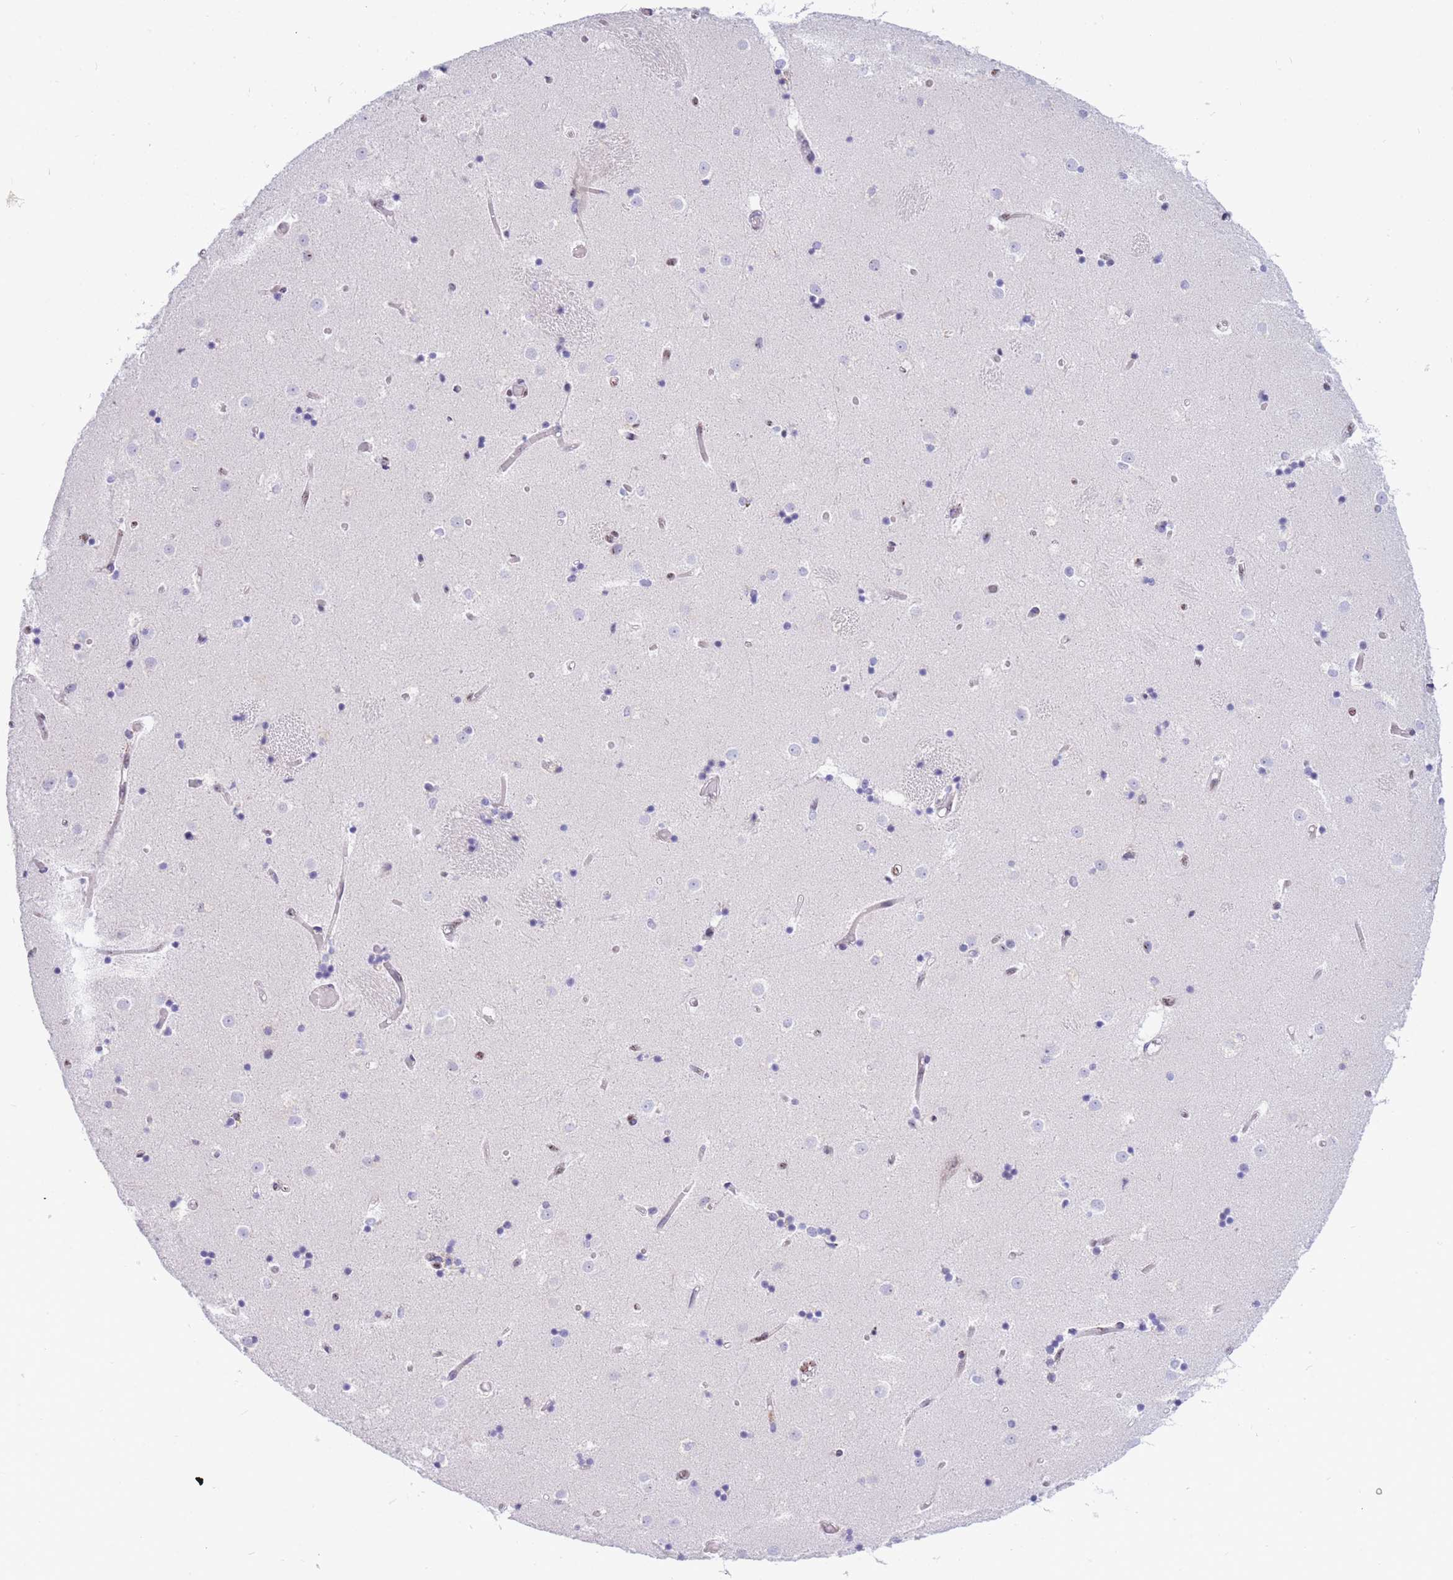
{"staining": {"intensity": "negative", "quantity": "none", "location": "none"}, "tissue": "caudate", "cell_type": "Glial cells", "image_type": "normal", "snomed": [{"axis": "morphology", "description": "Normal tissue, NOS"}, {"axis": "topography", "description": "Lateral ventricle wall"}], "caption": "Protein analysis of benign caudate reveals no significant expression in glial cells.", "gene": "FAM153A", "patient": {"sex": "female", "age": 52}}